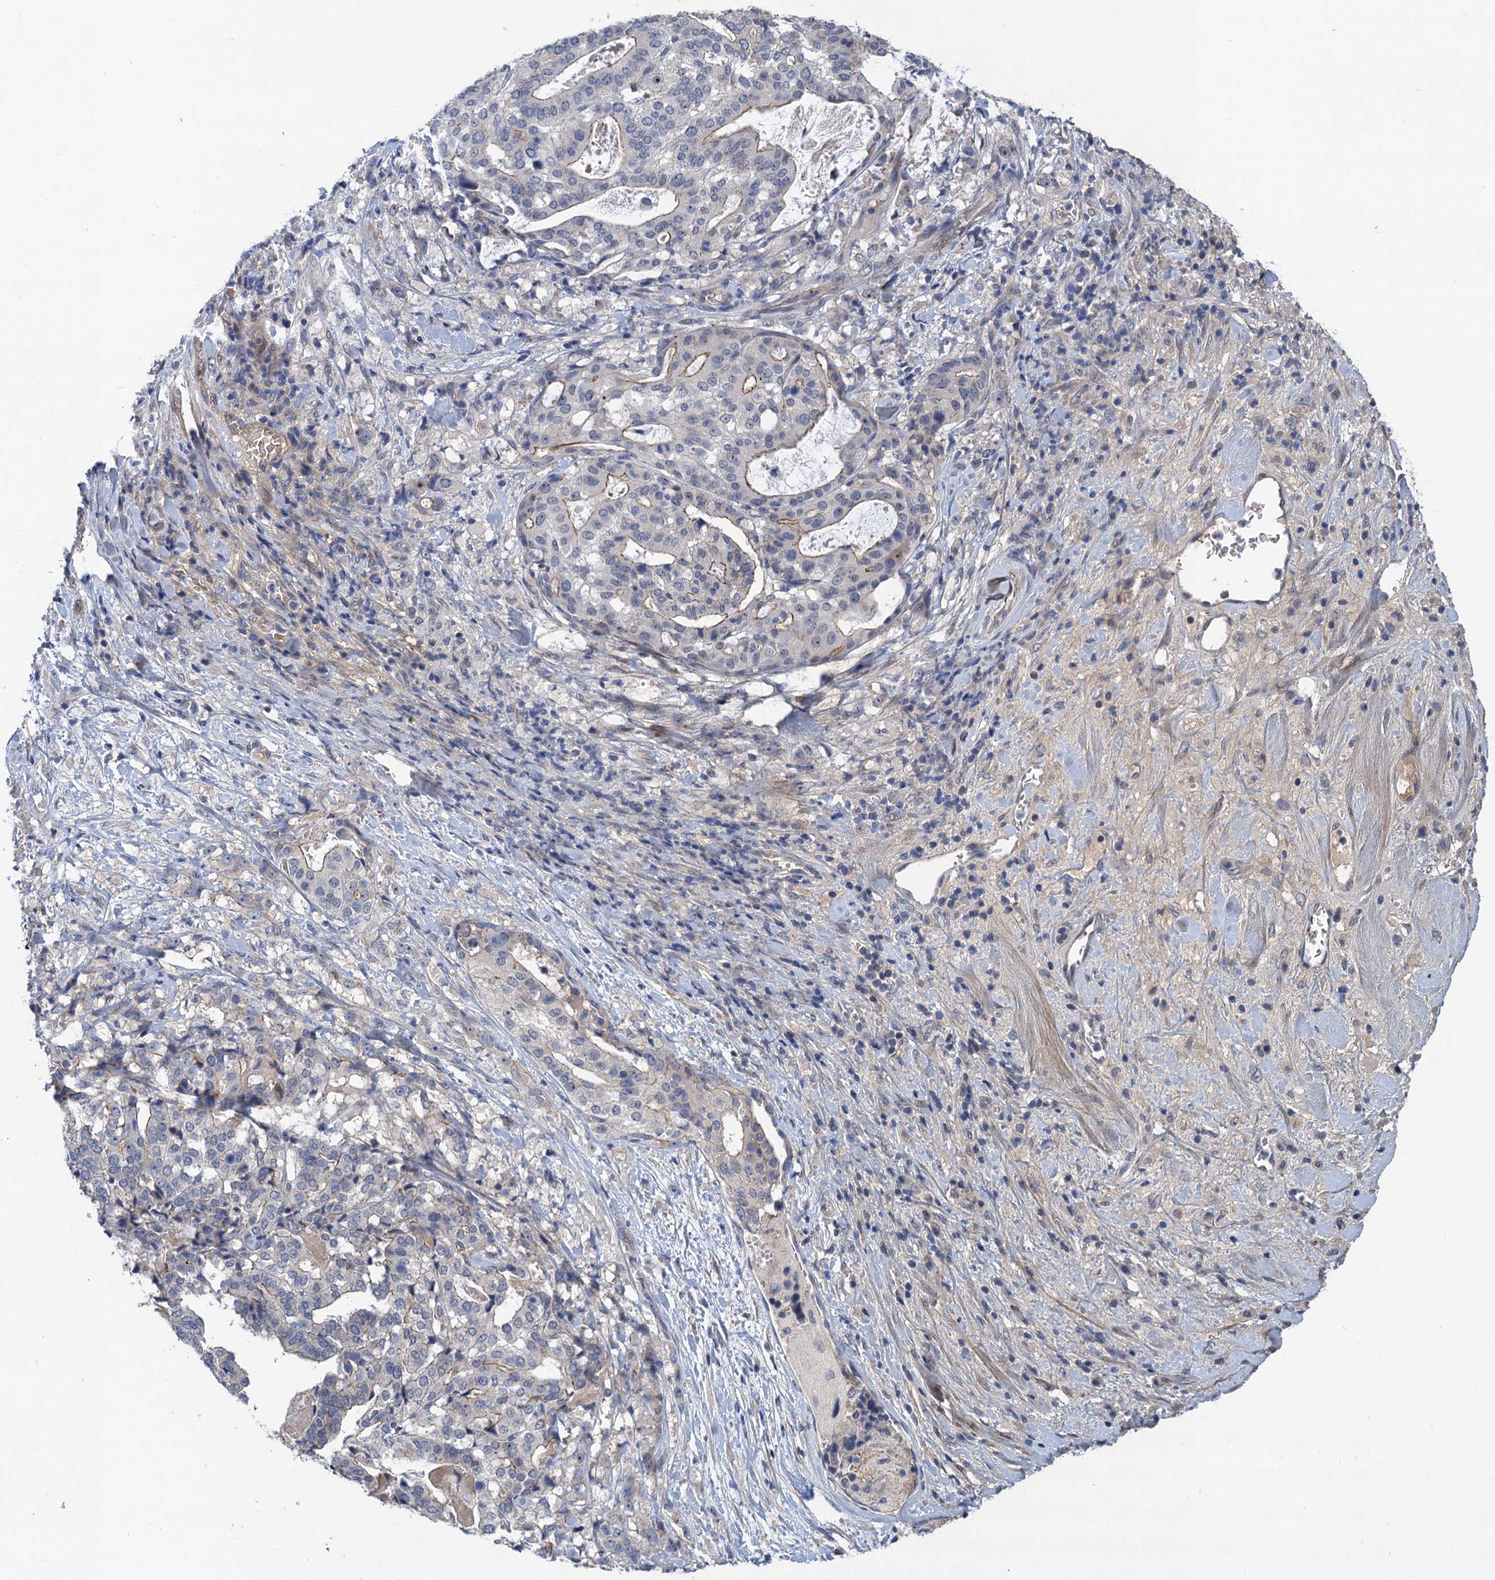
{"staining": {"intensity": "moderate", "quantity": "<25%", "location": "cytoplasmic/membranous"}, "tissue": "stomach cancer", "cell_type": "Tumor cells", "image_type": "cancer", "snomed": [{"axis": "morphology", "description": "Adenocarcinoma, NOS"}, {"axis": "topography", "description": "Stomach"}], "caption": "About <25% of tumor cells in stomach cancer demonstrate moderate cytoplasmic/membranous protein positivity as visualized by brown immunohistochemical staining.", "gene": "TRAF7", "patient": {"sex": "male", "age": 48}}